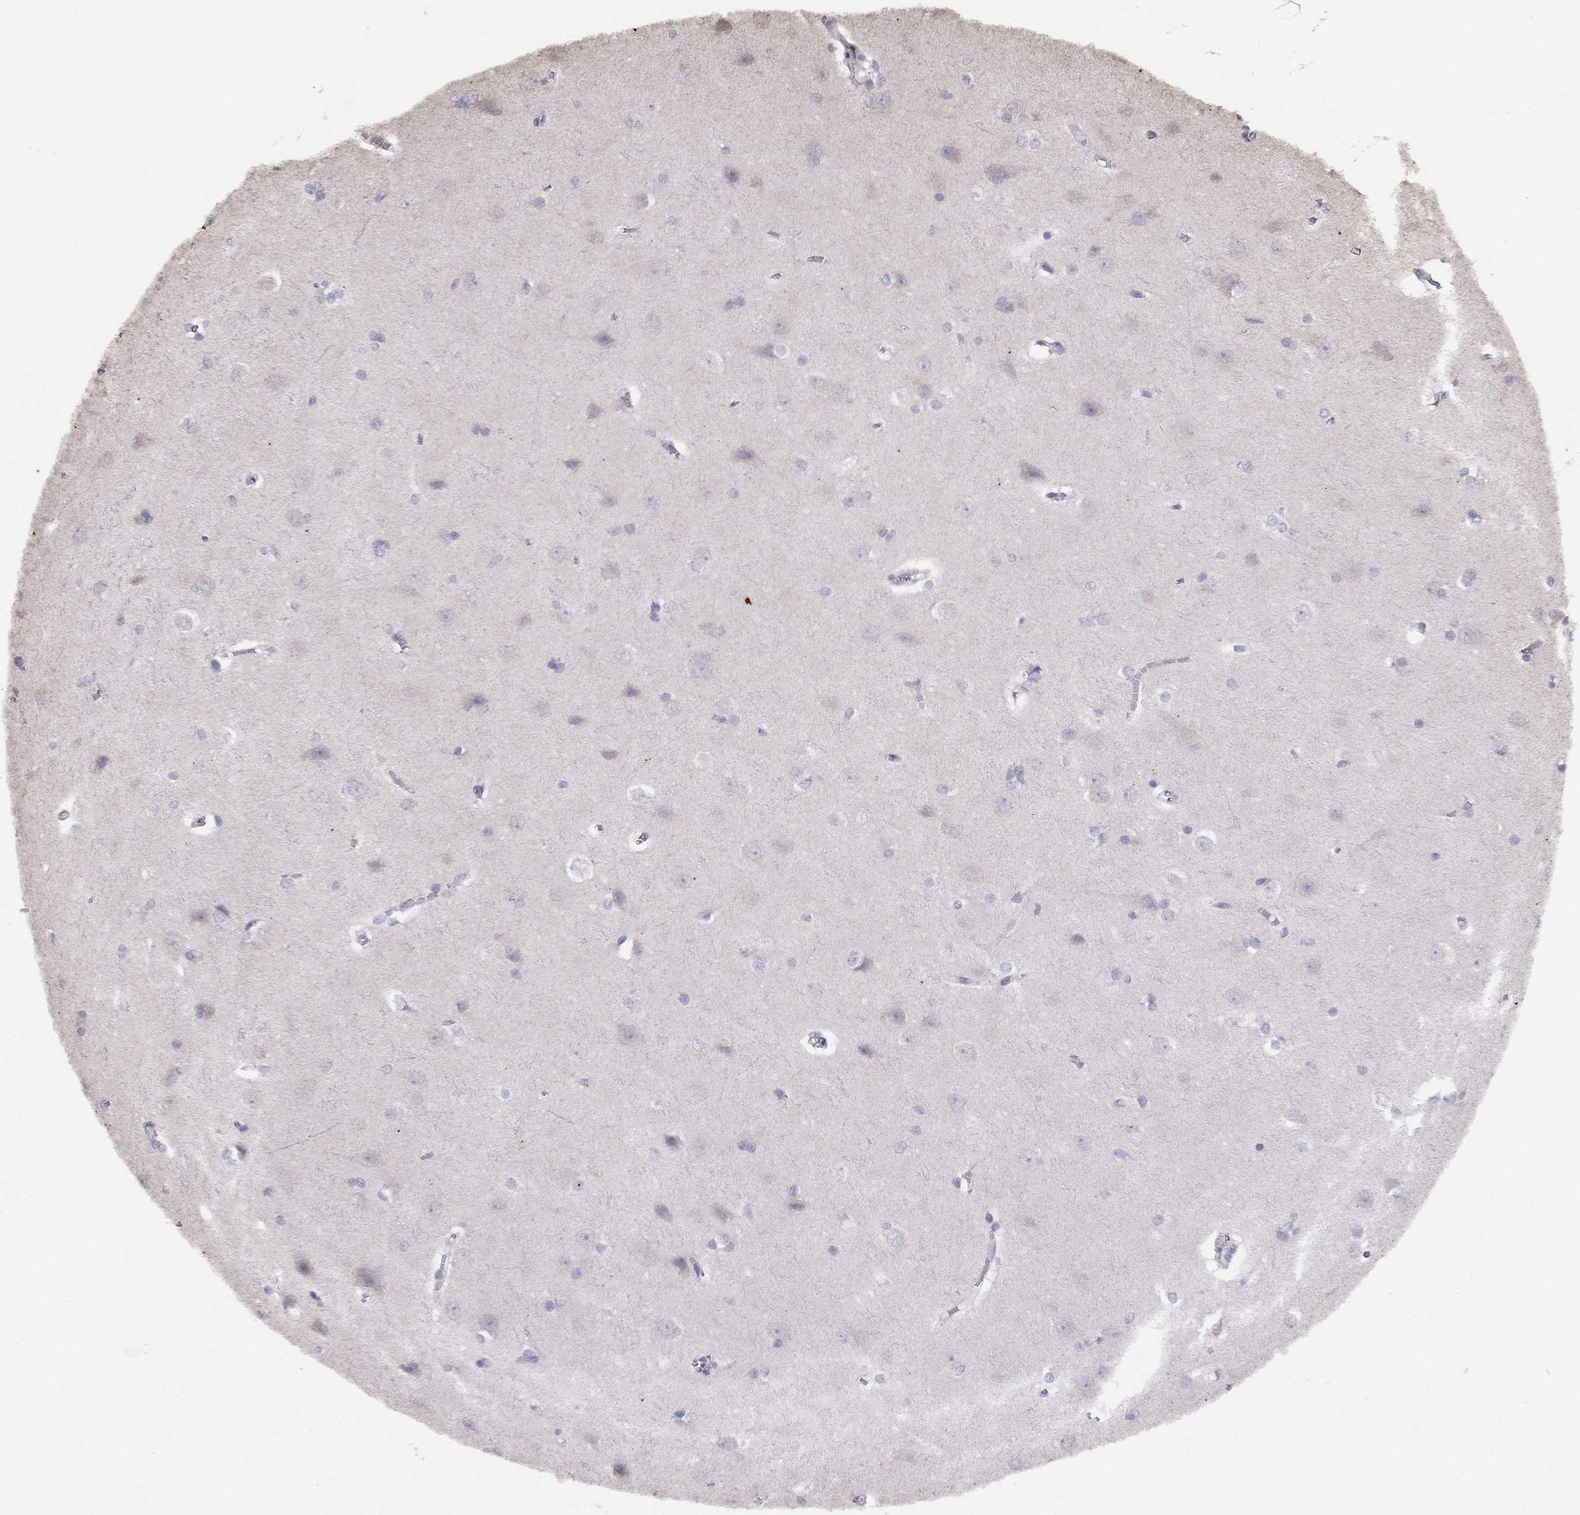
{"staining": {"intensity": "negative", "quantity": "none", "location": "none"}, "tissue": "cerebral cortex", "cell_type": "Endothelial cells", "image_type": "normal", "snomed": [{"axis": "morphology", "description": "Normal tissue, NOS"}, {"axis": "topography", "description": "Cerebral cortex"}], "caption": "Immunohistochemistry (IHC) image of benign cerebral cortex: human cerebral cortex stained with DAB (3,3'-diaminobenzidine) shows no significant protein staining in endothelial cells. (Stains: DAB immunohistochemistry (IHC) with hematoxylin counter stain, Microscopy: brightfield microscopy at high magnification).", "gene": "CITED1", "patient": {"sex": "male", "age": 37}}